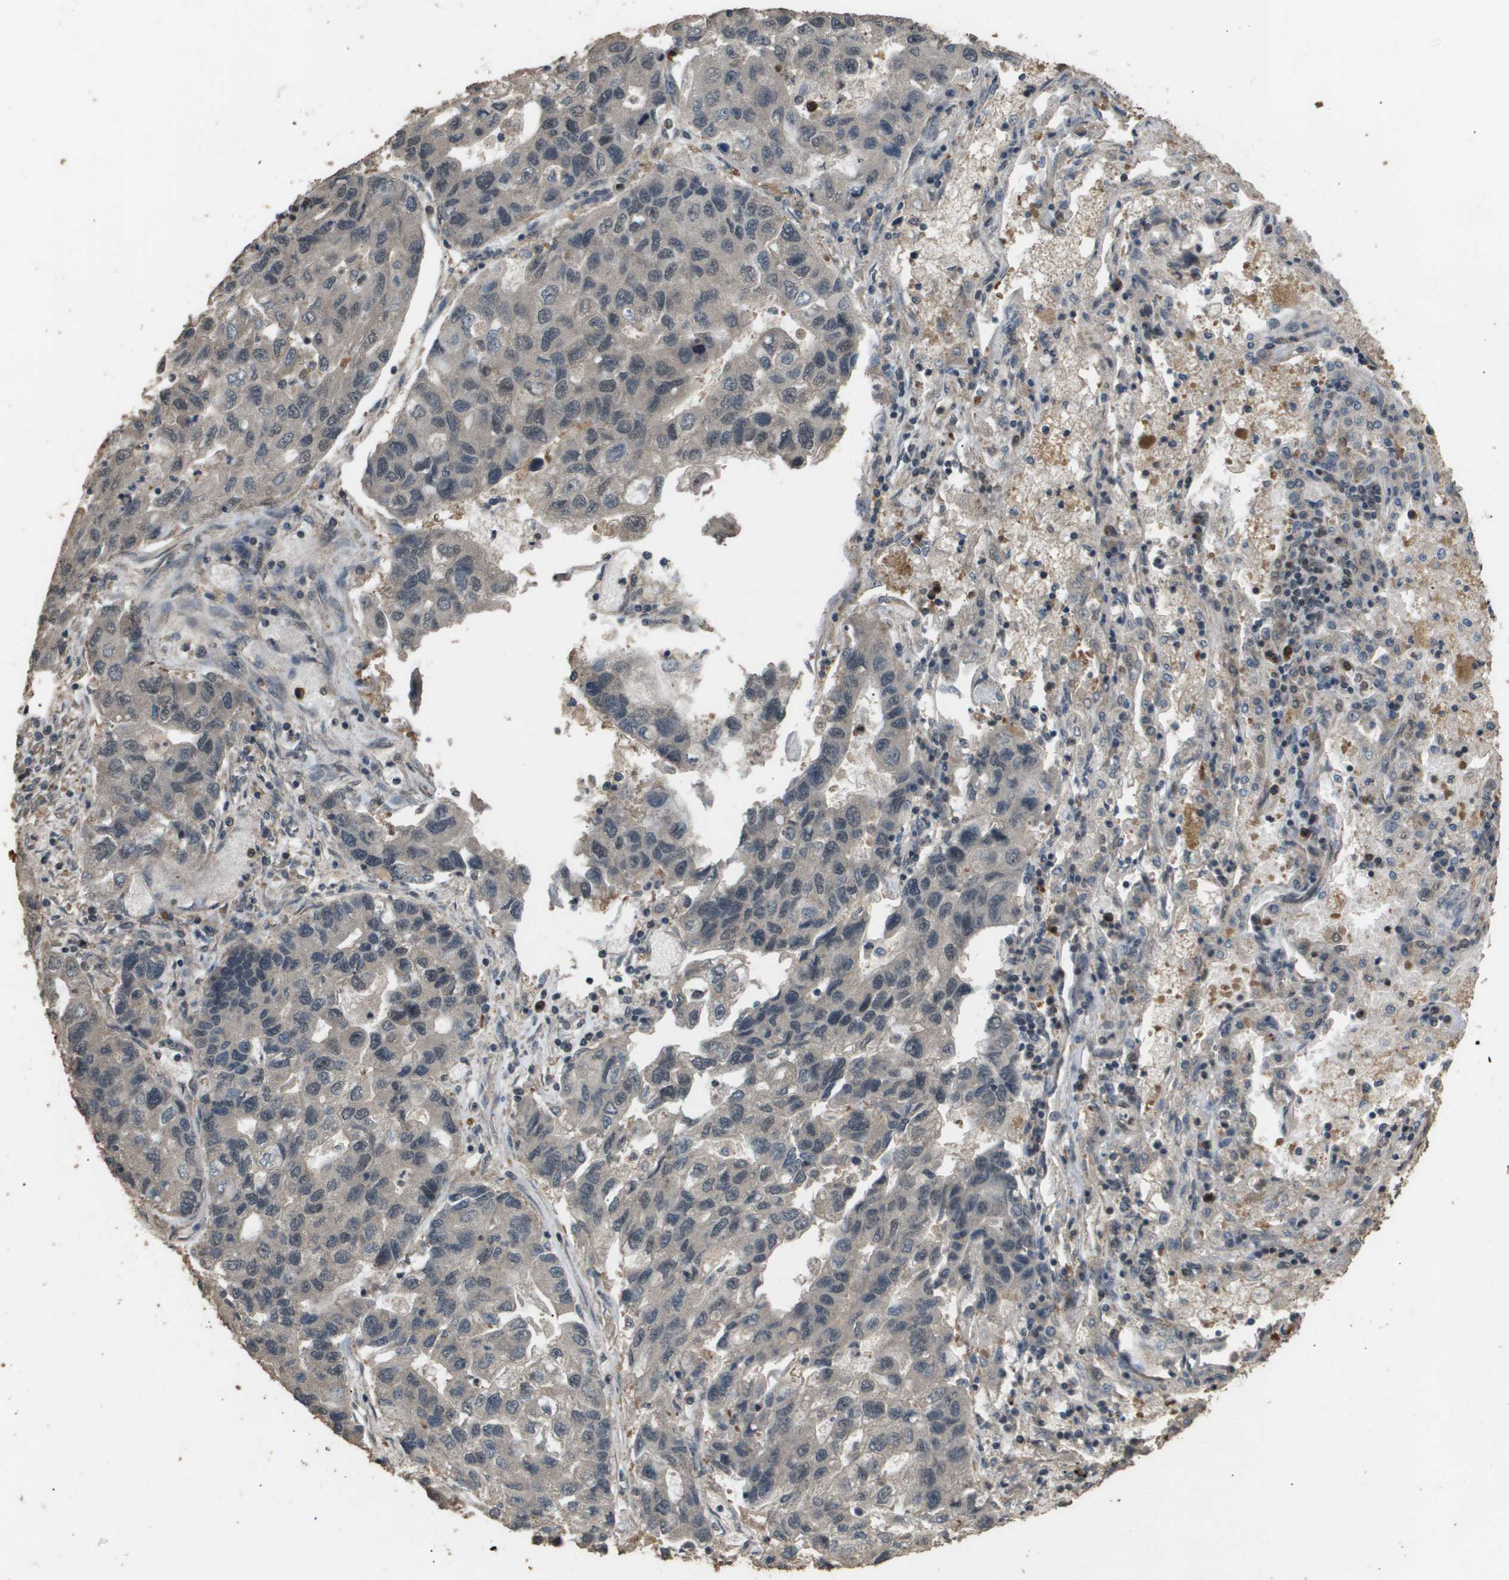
{"staining": {"intensity": "negative", "quantity": "none", "location": "none"}, "tissue": "lung cancer", "cell_type": "Tumor cells", "image_type": "cancer", "snomed": [{"axis": "morphology", "description": "Adenocarcinoma, NOS"}, {"axis": "topography", "description": "Lung"}], "caption": "Immunohistochemistry photomicrograph of neoplastic tissue: human lung adenocarcinoma stained with DAB exhibits no significant protein staining in tumor cells.", "gene": "ING1", "patient": {"sex": "female", "age": 51}}